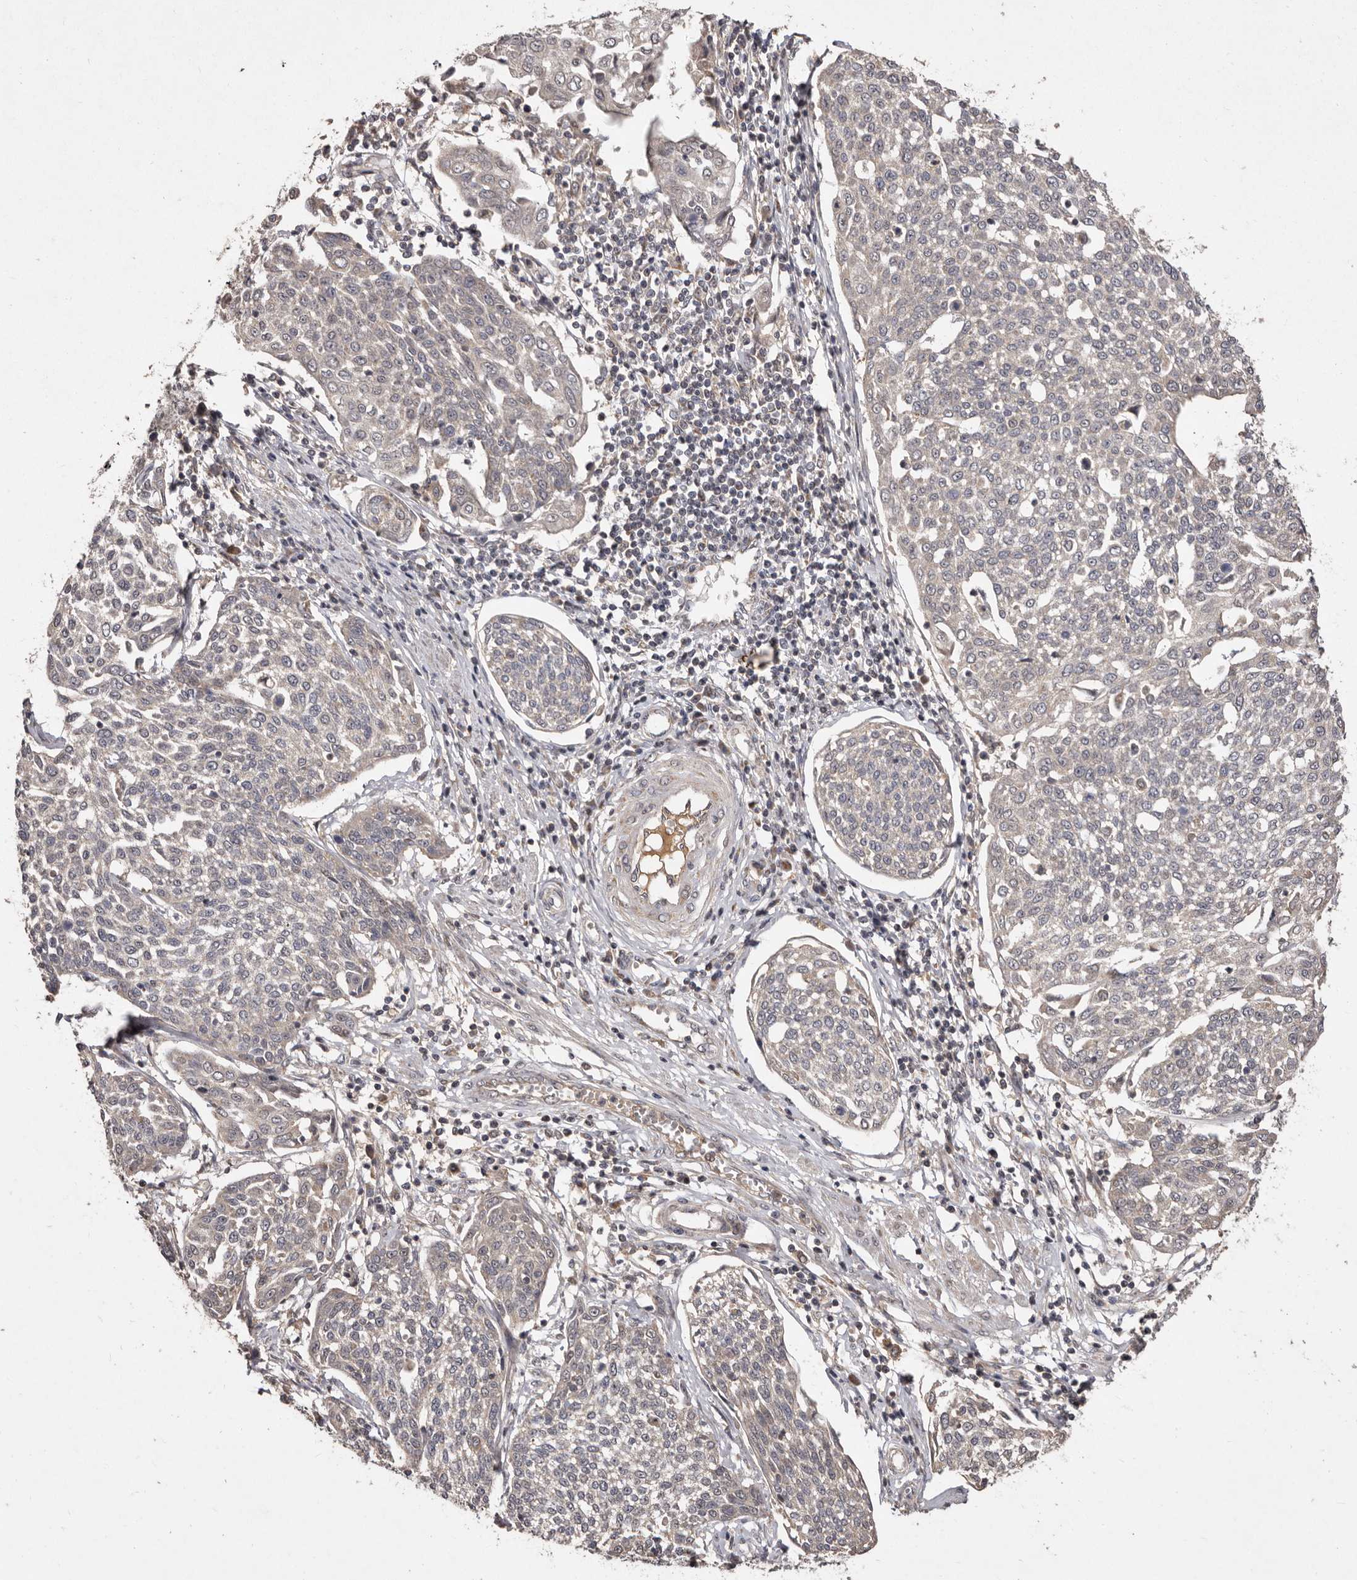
{"staining": {"intensity": "negative", "quantity": "none", "location": "none"}, "tissue": "cervical cancer", "cell_type": "Tumor cells", "image_type": "cancer", "snomed": [{"axis": "morphology", "description": "Squamous cell carcinoma, NOS"}, {"axis": "topography", "description": "Cervix"}], "caption": "A histopathology image of squamous cell carcinoma (cervical) stained for a protein reveals no brown staining in tumor cells. Nuclei are stained in blue.", "gene": "FLAD1", "patient": {"sex": "female", "age": 34}}